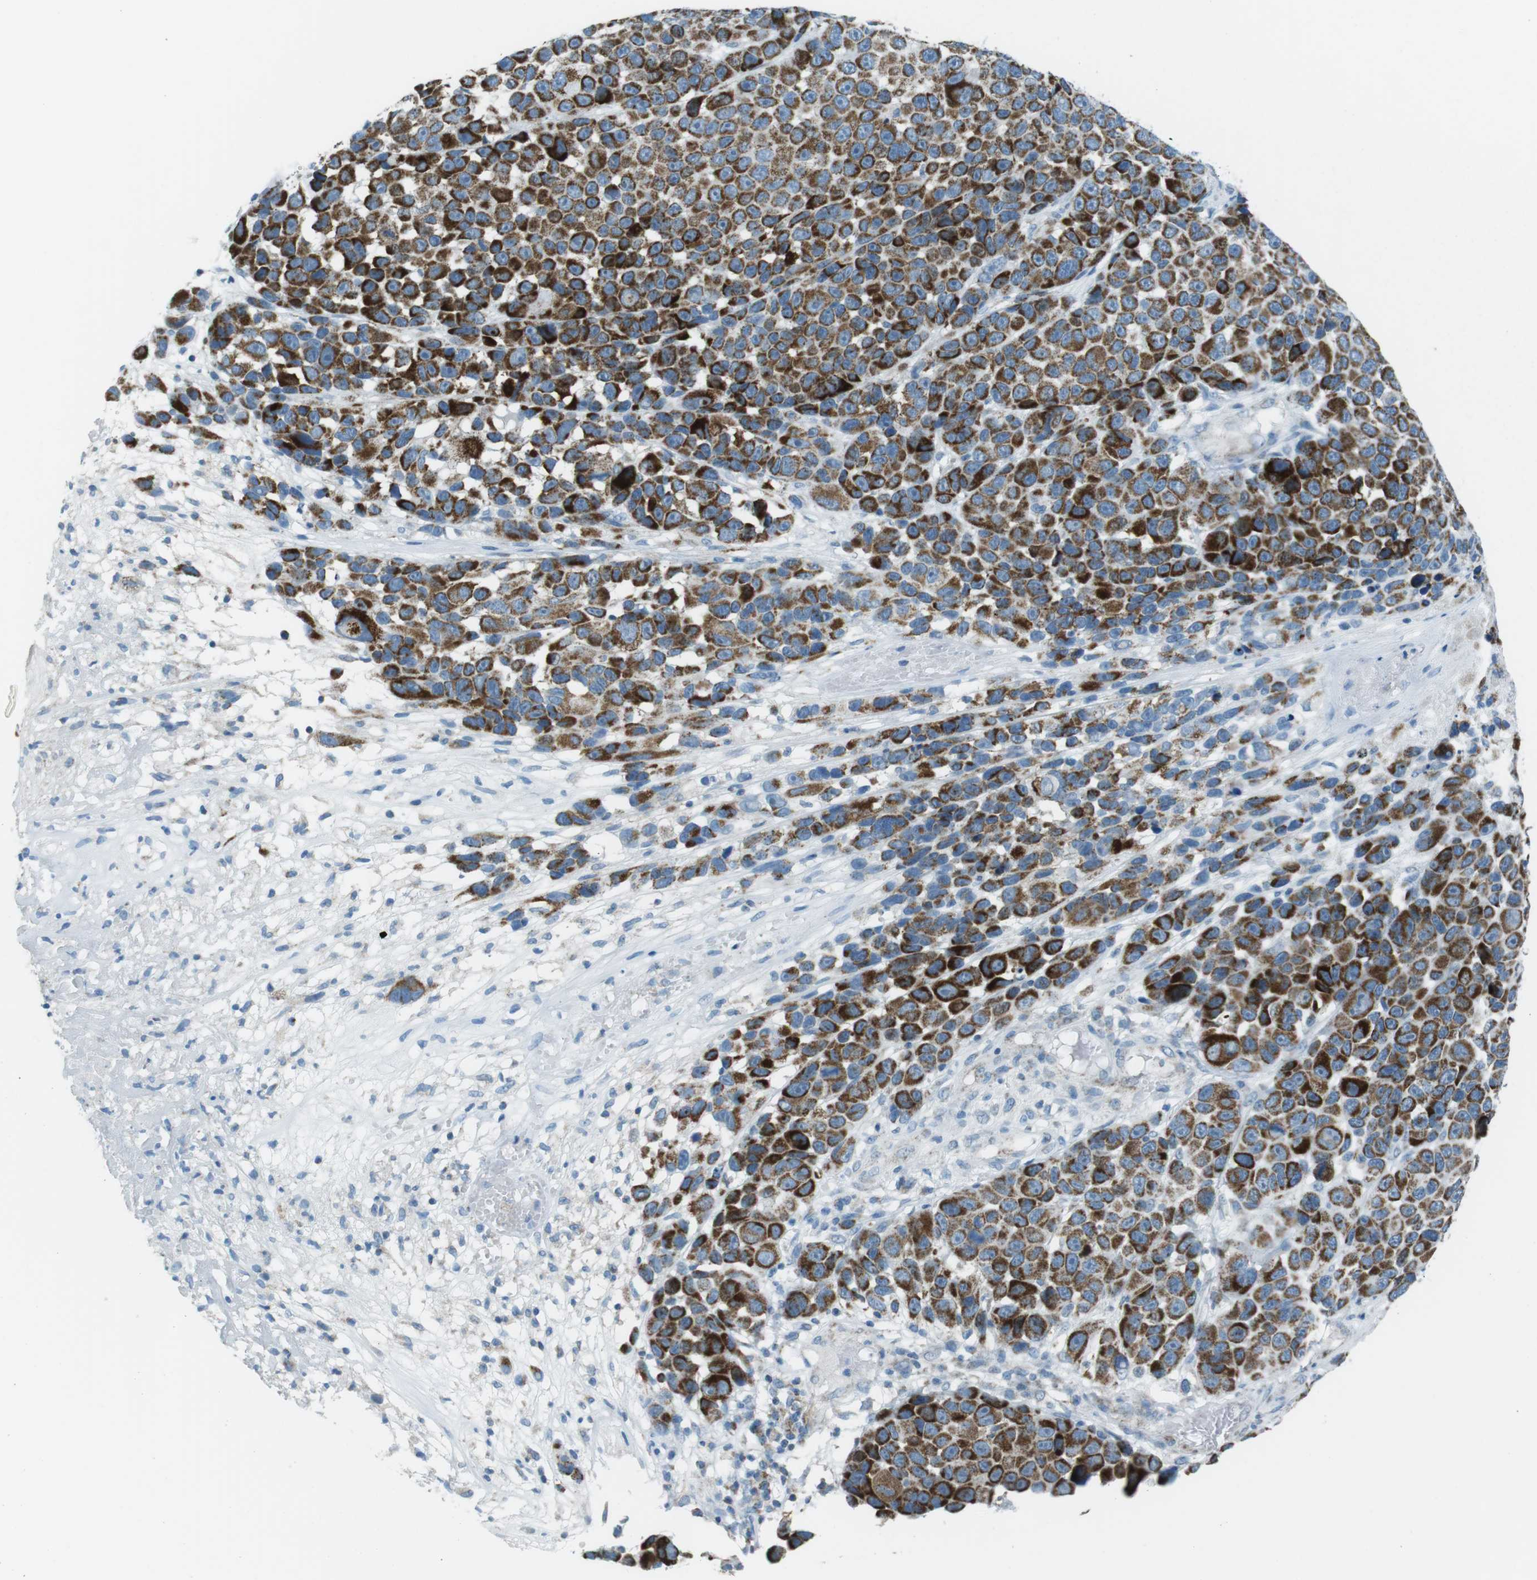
{"staining": {"intensity": "strong", "quantity": ">75%", "location": "cytoplasmic/membranous"}, "tissue": "melanoma", "cell_type": "Tumor cells", "image_type": "cancer", "snomed": [{"axis": "morphology", "description": "Malignant melanoma, NOS"}, {"axis": "topography", "description": "Skin"}], "caption": "A brown stain labels strong cytoplasmic/membranous positivity of a protein in human melanoma tumor cells.", "gene": "DNAJA3", "patient": {"sex": "male", "age": 53}}